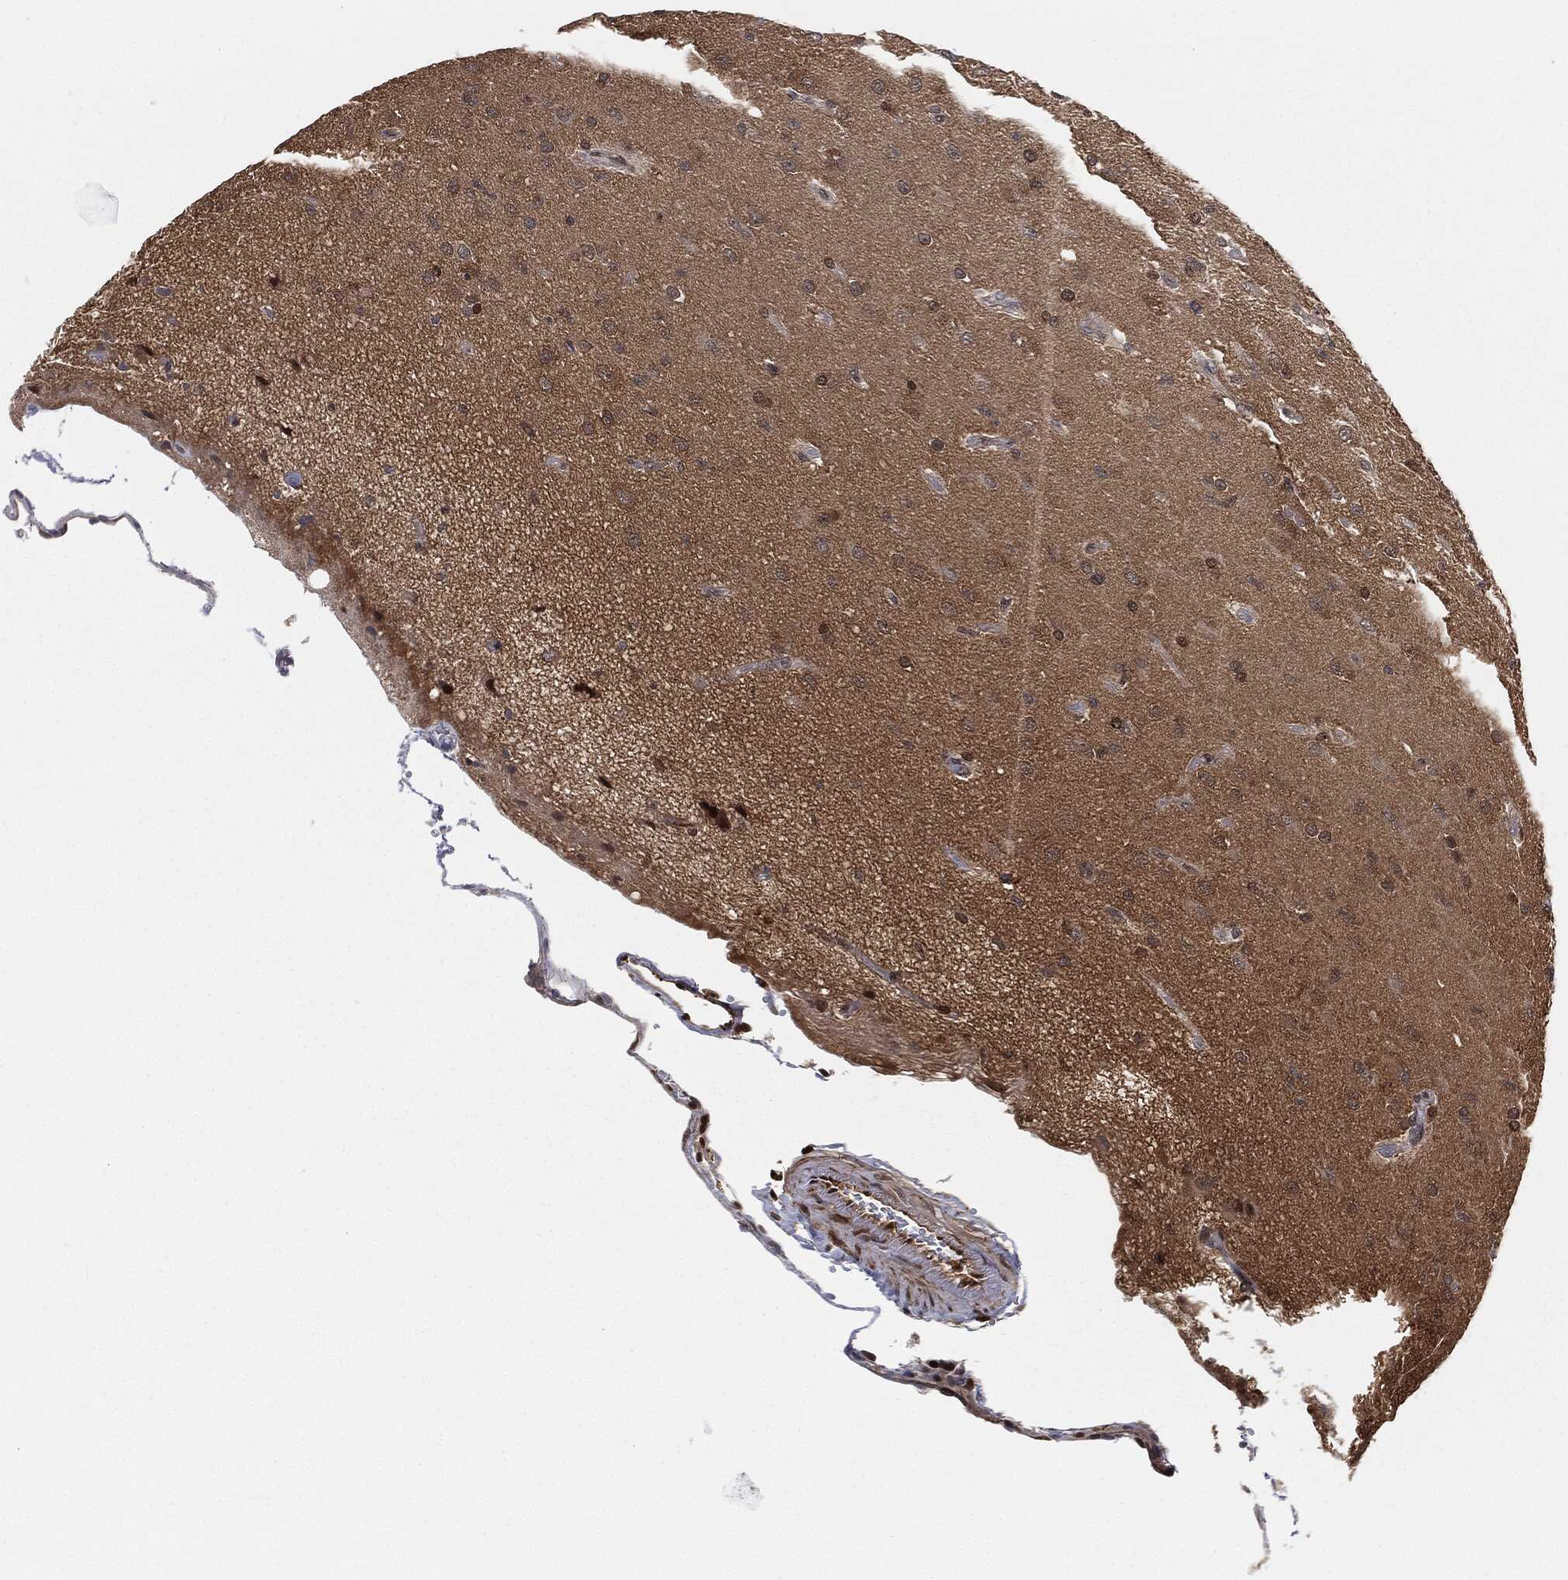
{"staining": {"intensity": "negative", "quantity": "none", "location": "none"}, "tissue": "glioma", "cell_type": "Tumor cells", "image_type": "cancer", "snomed": [{"axis": "morphology", "description": "Glioma, malignant, High grade"}, {"axis": "topography", "description": "Brain"}], "caption": "An IHC micrograph of malignant glioma (high-grade) is shown. There is no staining in tumor cells of malignant glioma (high-grade).", "gene": "CAPRIN2", "patient": {"sex": "male", "age": 56}}